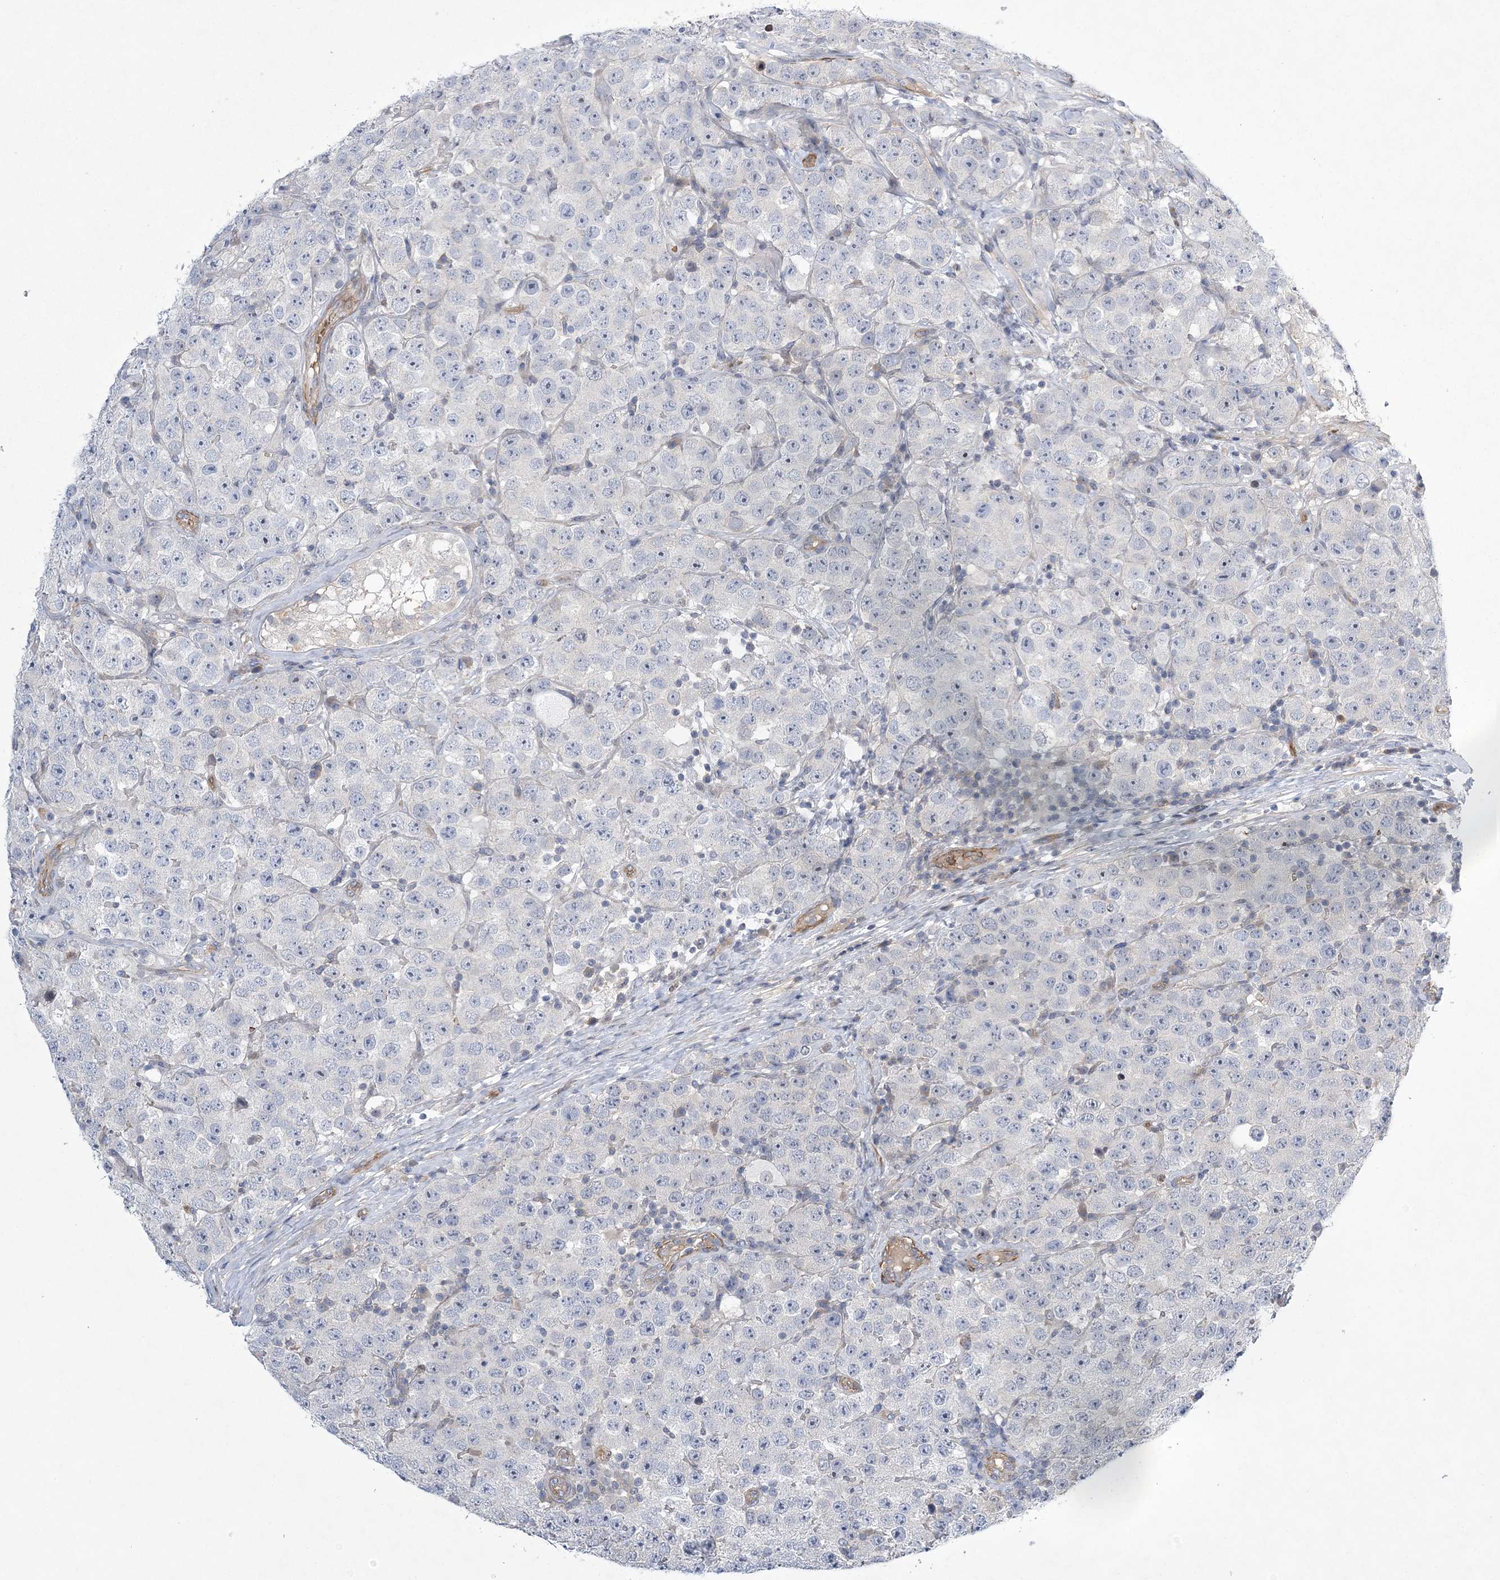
{"staining": {"intensity": "negative", "quantity": "none", "location": "none"}, "tissue": "testis cancer", "cell_type": "Tumor cells", "image_type": "cancer", "snomed": [{"axis": "morphology", "description": "Seminoma, NOS"}, {"axis": "topography", "description": "Testis"}], "caption": "Tumor cells are negative for protein expression in human seminoma (testis).", "gene": "CALN1", "patient": {"sex": "male", "age": 28}}